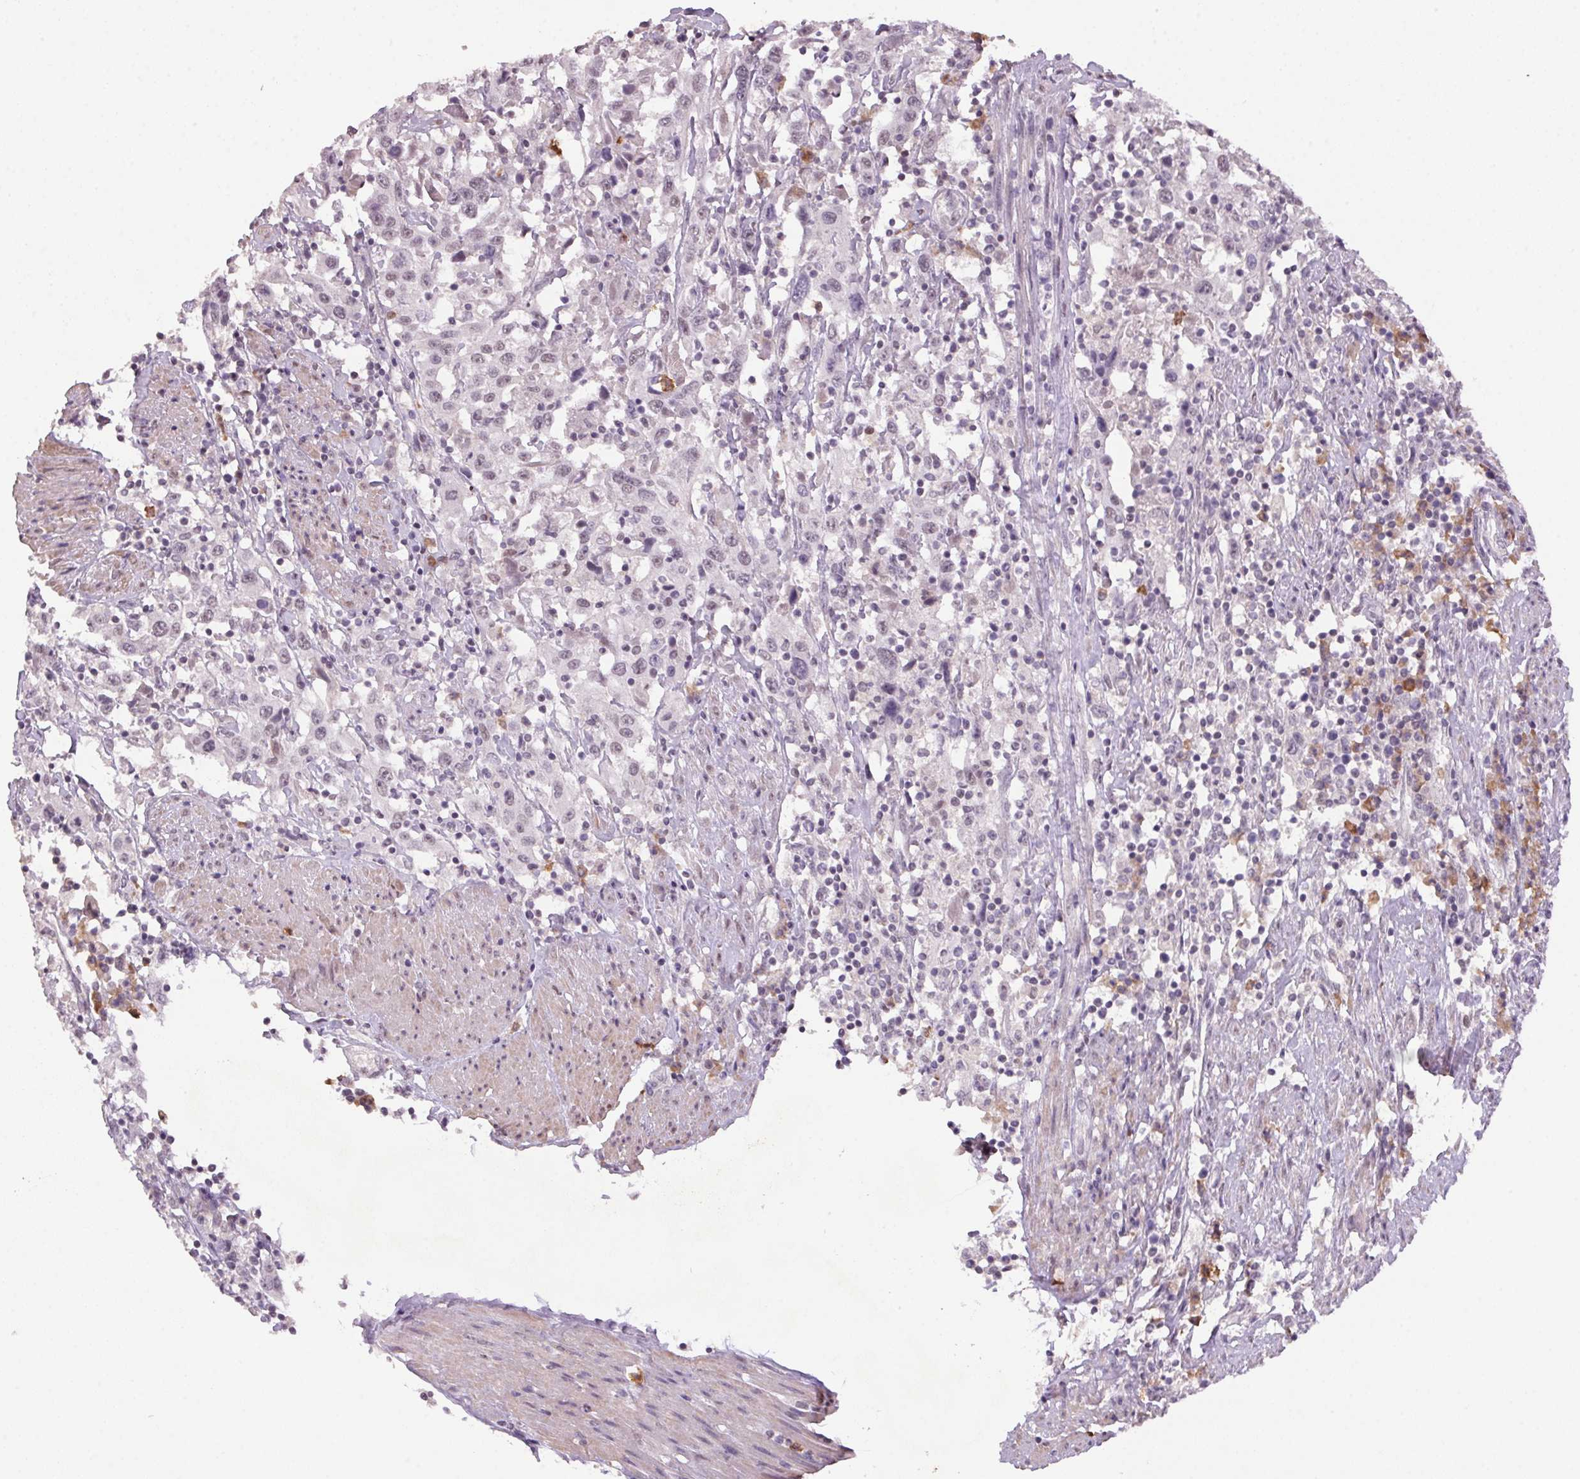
{"staining": {"intensity": "weak", "quantity": "<25%", "location": "nuclear"}, "tissue": "urothelial cancer", "cell_type": "Tumor cells", "image_type": "cancer", "snomed": [{"axis": "morphology", "description": "Urothelial carcinoma, High grade"}, {"axis": "topography", "description": "Urinary bladder"}], "caption": "IHC of urothelial cancer reveals no staining in tumor cells. The staining was performed using DAB to visualize the protein expression in brown, while the nuclei were stained in blue with hematoxylin (Magnification: 20x).", "gene": "ZBTB4", "patient": {"sex": "male", "age": 61}}